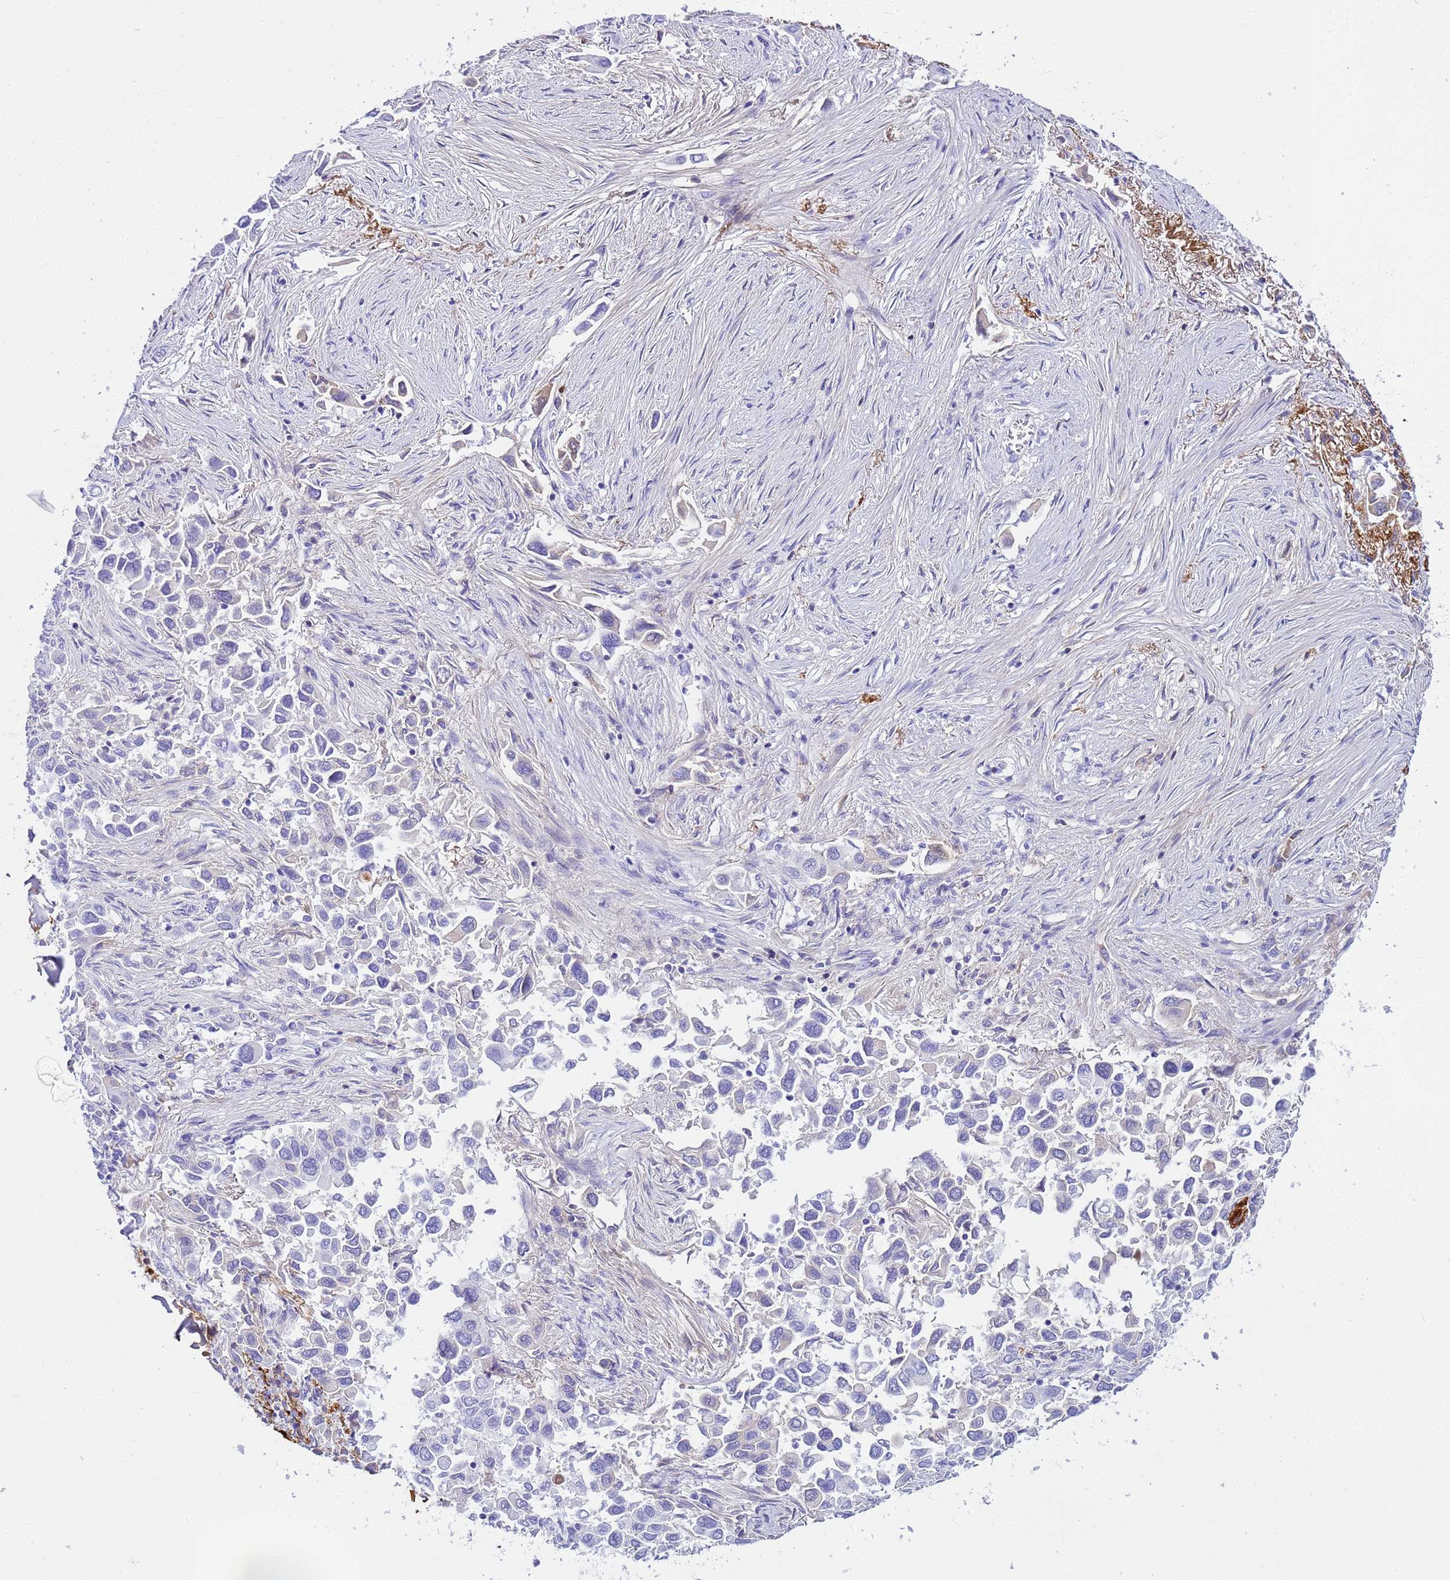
{"staining": {"intensity": "weak", "quantity": "<25%", "location": "cytoplasmic/membranous"}, "tissue": "lung cancer", "cell_type": "Tumor cells", "image_type": "cancer", "snomed": [{"axis": "morphology", "description": "Adenocarcinoma, NOS"}, {"axis": "topography", "description": "Lung"}], "caption": "Tumor cells are negative for protein expression in human lung cancer. Nuclei are stained in blue.", "gene": "CFHR2", "patient": {"sex": "female", "age": 76}}